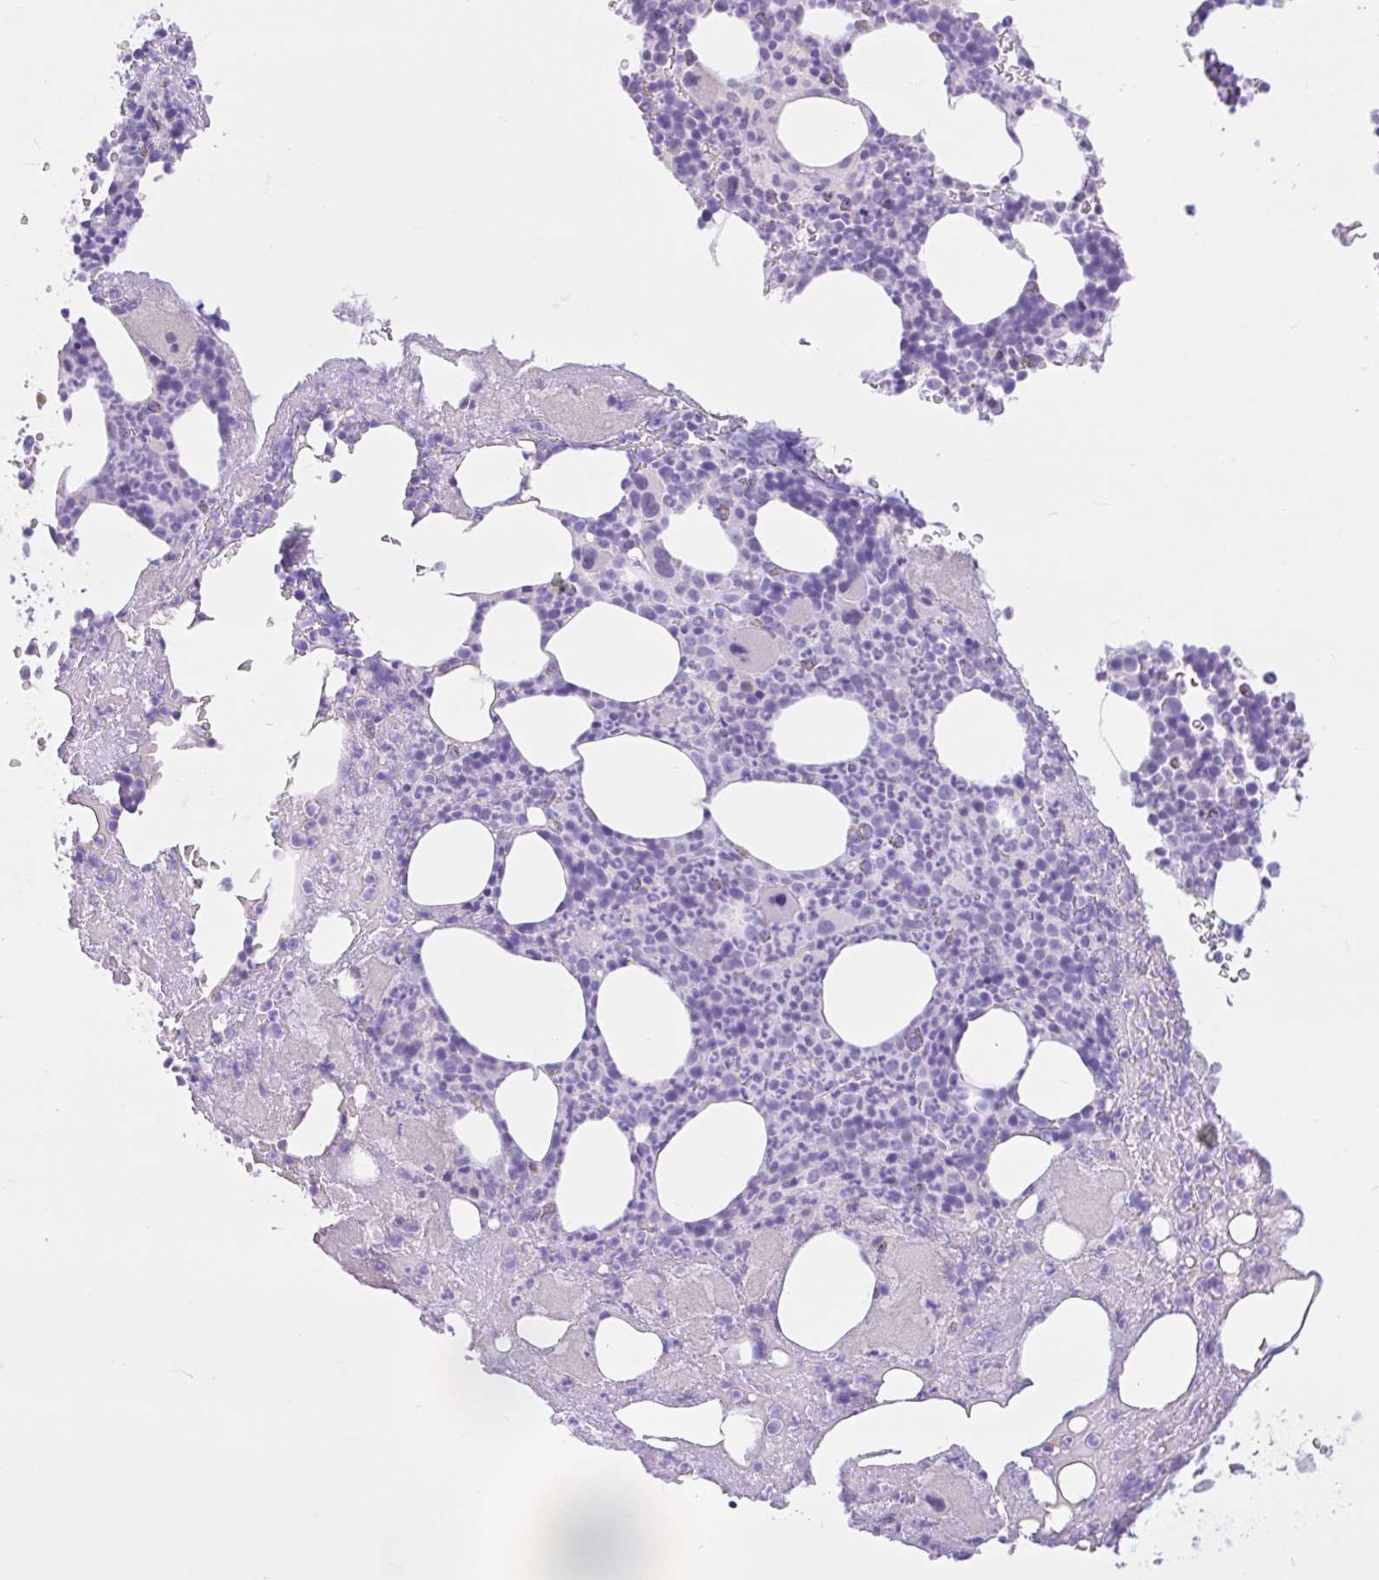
{"staining": {"intensity": "negative", "quantity": "none", "location": "none"}, "tissue": "bone marrow", "cell_type": "Hematopoietic cells", "image_type": "normal", "snomed": [{"axis": "morphology", "description": "Normal tissue, NOS"}, {"axis": "topography", "description": "Bone marrow"}], "caption": "IHC photomicrograph of normal bone marrow: human bone marrow stained with DAB demonstrates no significant protein staining in hematopoietic cells.", "gene": "REEP1", "patient": {"sex": "female", "age": 59}}